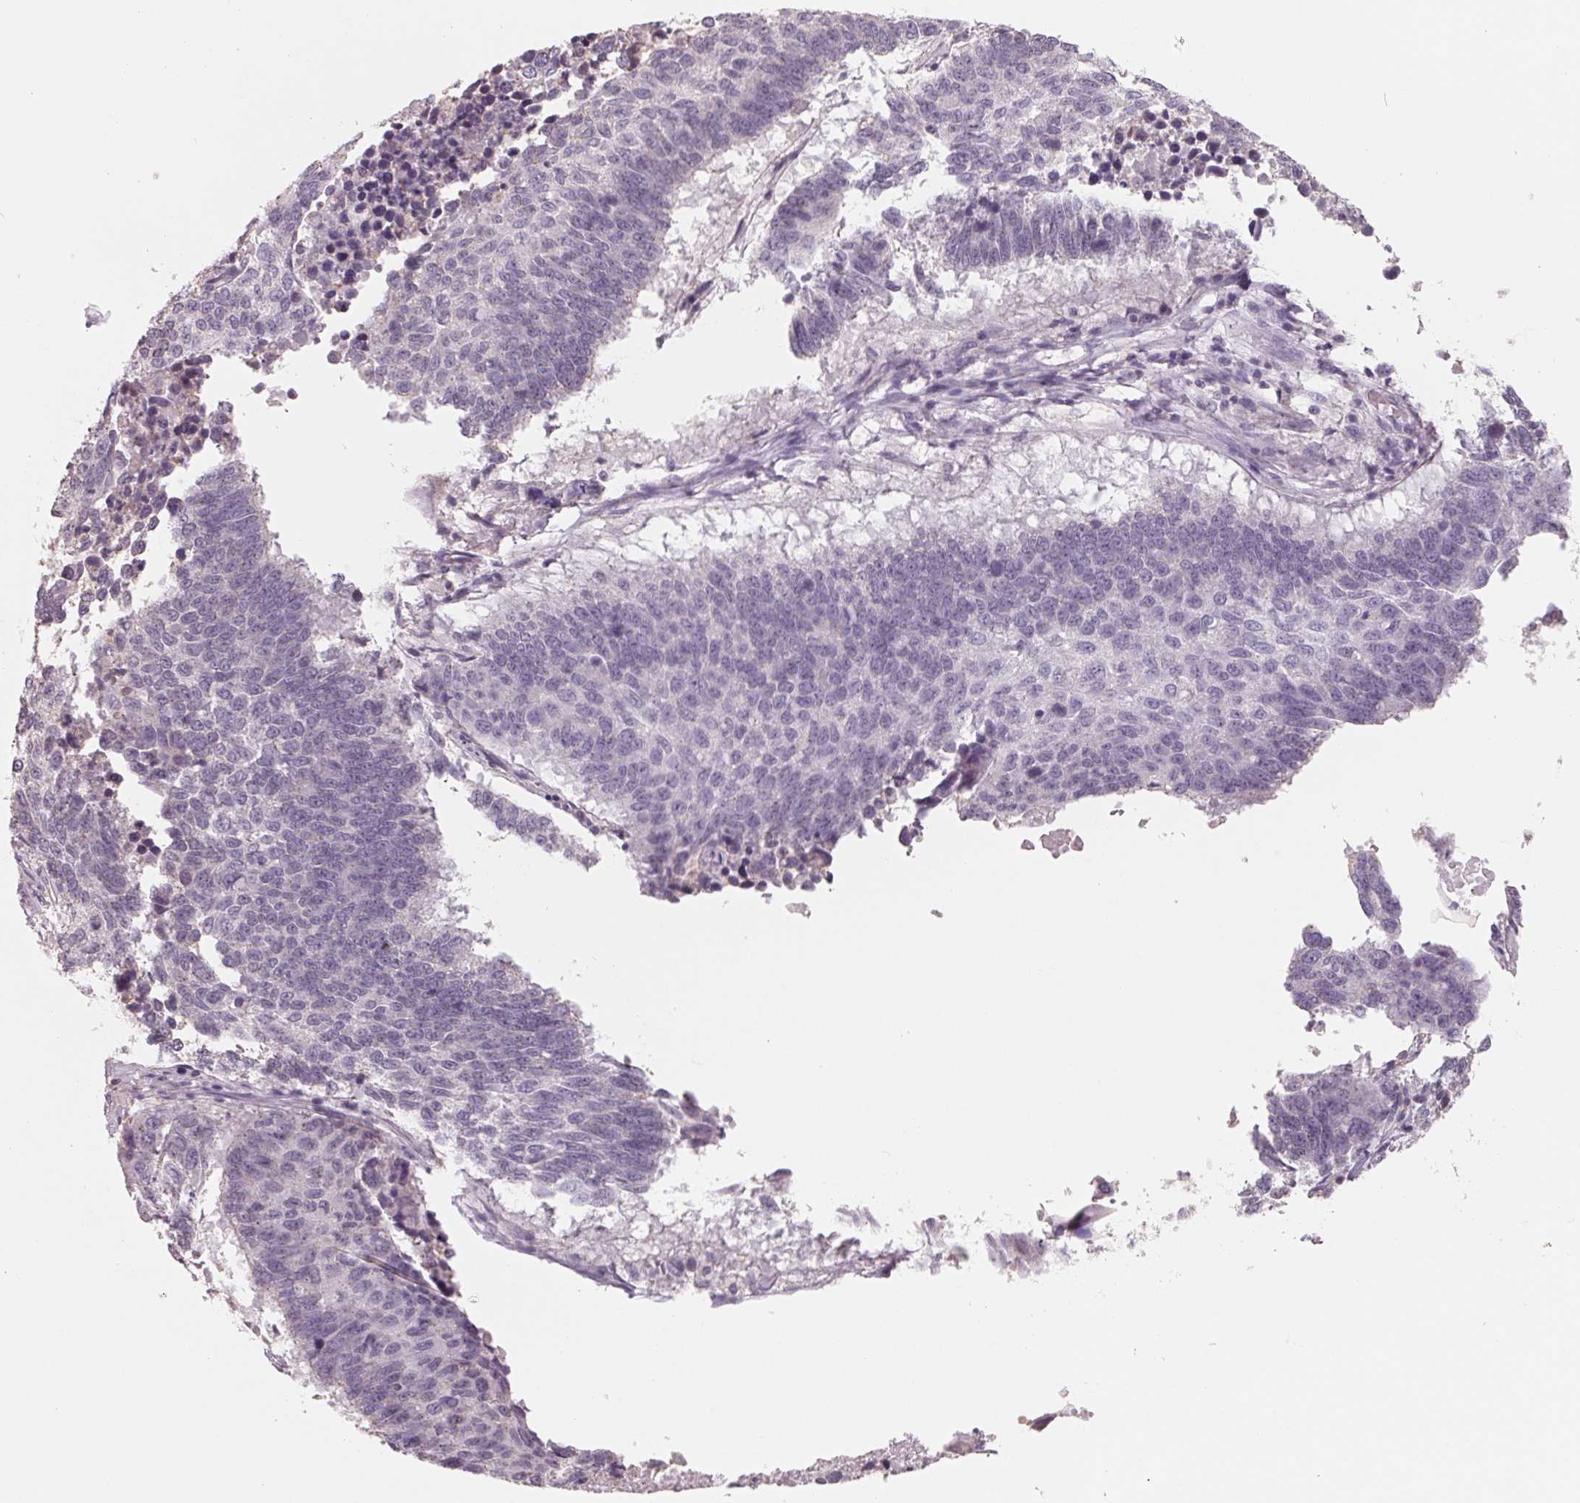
{"staining": {"intensity": "negative", "quantity": "none", "location": "none"}, "tissue": "lung cancer", "cell_type": "Tumor cells", "image_type": "cancer", "snomed": [{"axis": "morphology", "description": "Squamous cell carcinoma, NOS"}, {"axis": "topography", "description": "Lung"}], "caption": "High power microscopy photomicrograph of an IHC image of lung cancer (squamous cell carcinoma), revealing no significant positivity in tumor cells.", "gene": "FTCD", "patient": {"sex": "male", "age": 73}}